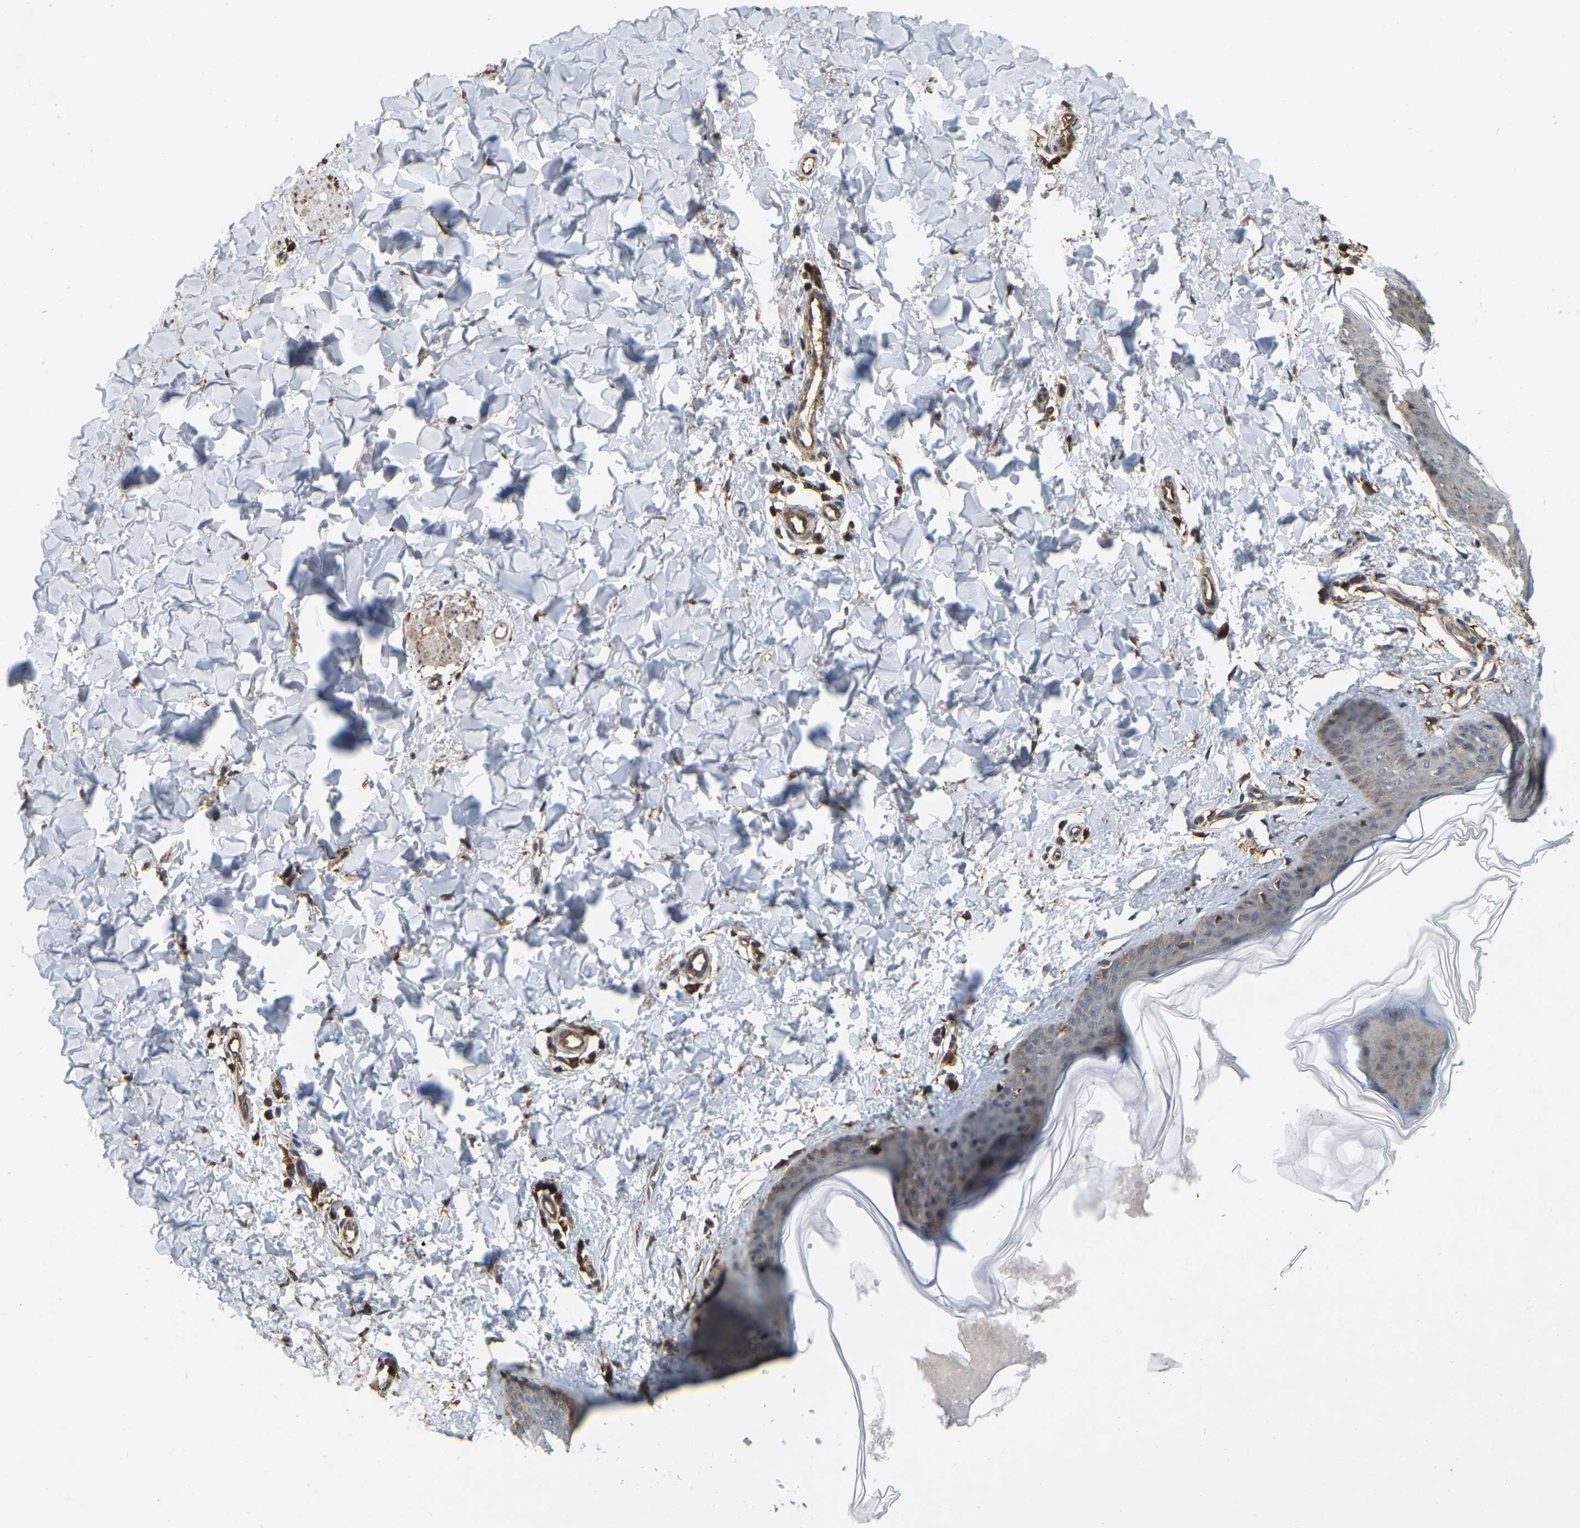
{"staining": {"intensity": "moderate", "quantity": ">75%", "location": "cytoplasmic/membranous"}, "tissue": "skin", "cell_type": "Fibroblasts", "image_type": "normal", "snomed": [{"axis": "morphology", "description": "Normal tissue, NOS"}, {"axis": "topography", "description": "Skin"}], "caption": "IHC of unremarkable skin displays medium levels of moderate cytoplasmic/membranous expression in approximately >75% of fibroblasts. (DAB IHC with brightfield microscopy, high magnification).", "gene": "SAMD9L", "patient": {"sex": "female", "age": 17}}